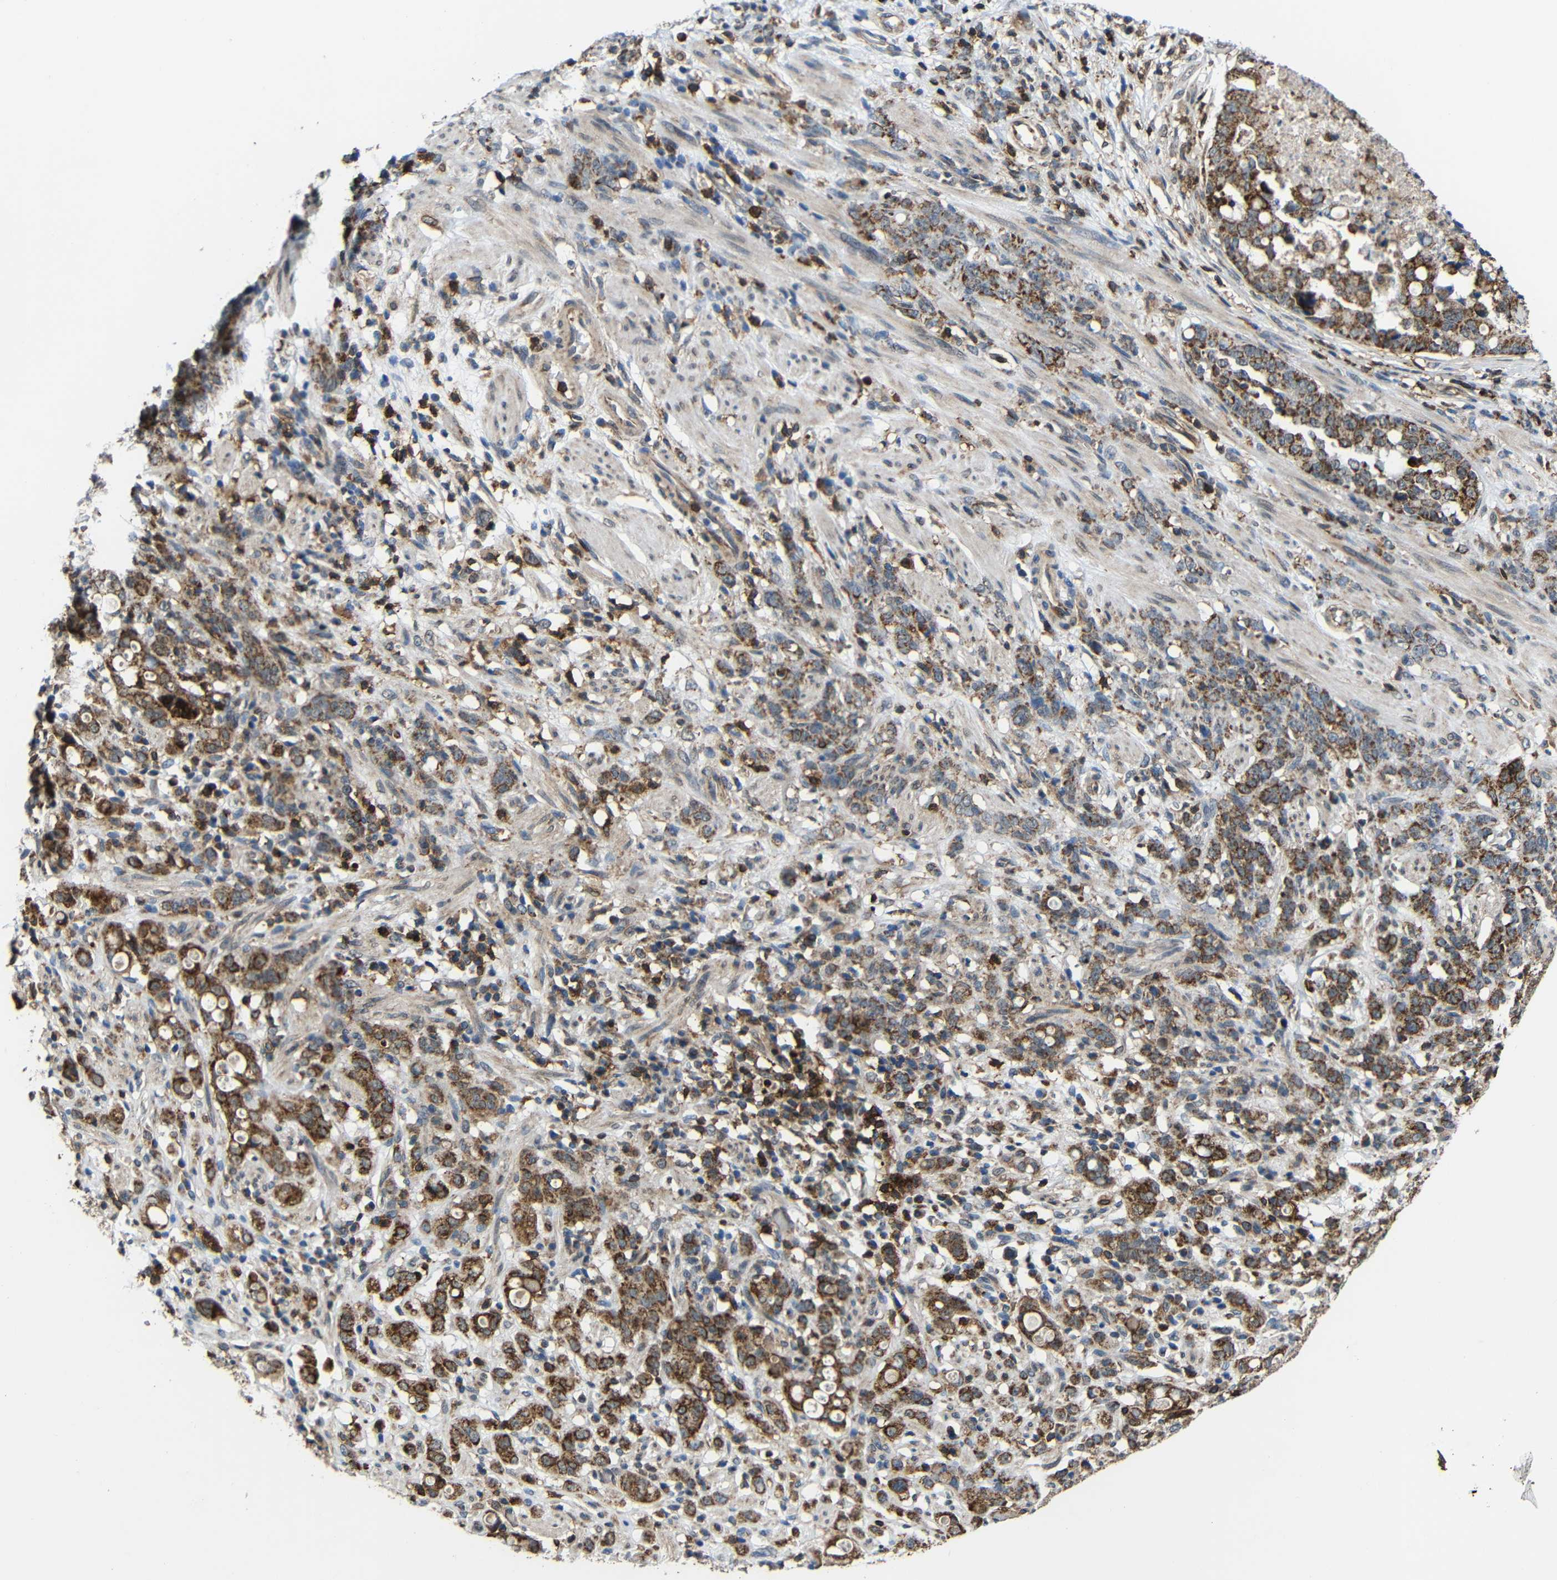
{"staining": {"intensity": "moderate", "quantity": ">75%", "location": "cytoplasmic/membranous"}, "tissue": "stomach cancer", "cell_type": "Tumor cells", "image_type": "cancer", "snomed": [{"axis": "morphology", "description": "Adenocarcinoma, NOS"}, {"axis": "topography", "description": "Stomach, lower"}], "caption": "Immunohistochemical staining of stomach cancer shows medium levels of moderate cytoplasmic/membranous positivity in about >75% of tumor cells.", "gene": "C1GALT1", "patient": {"sex": "male", "age": 88}}